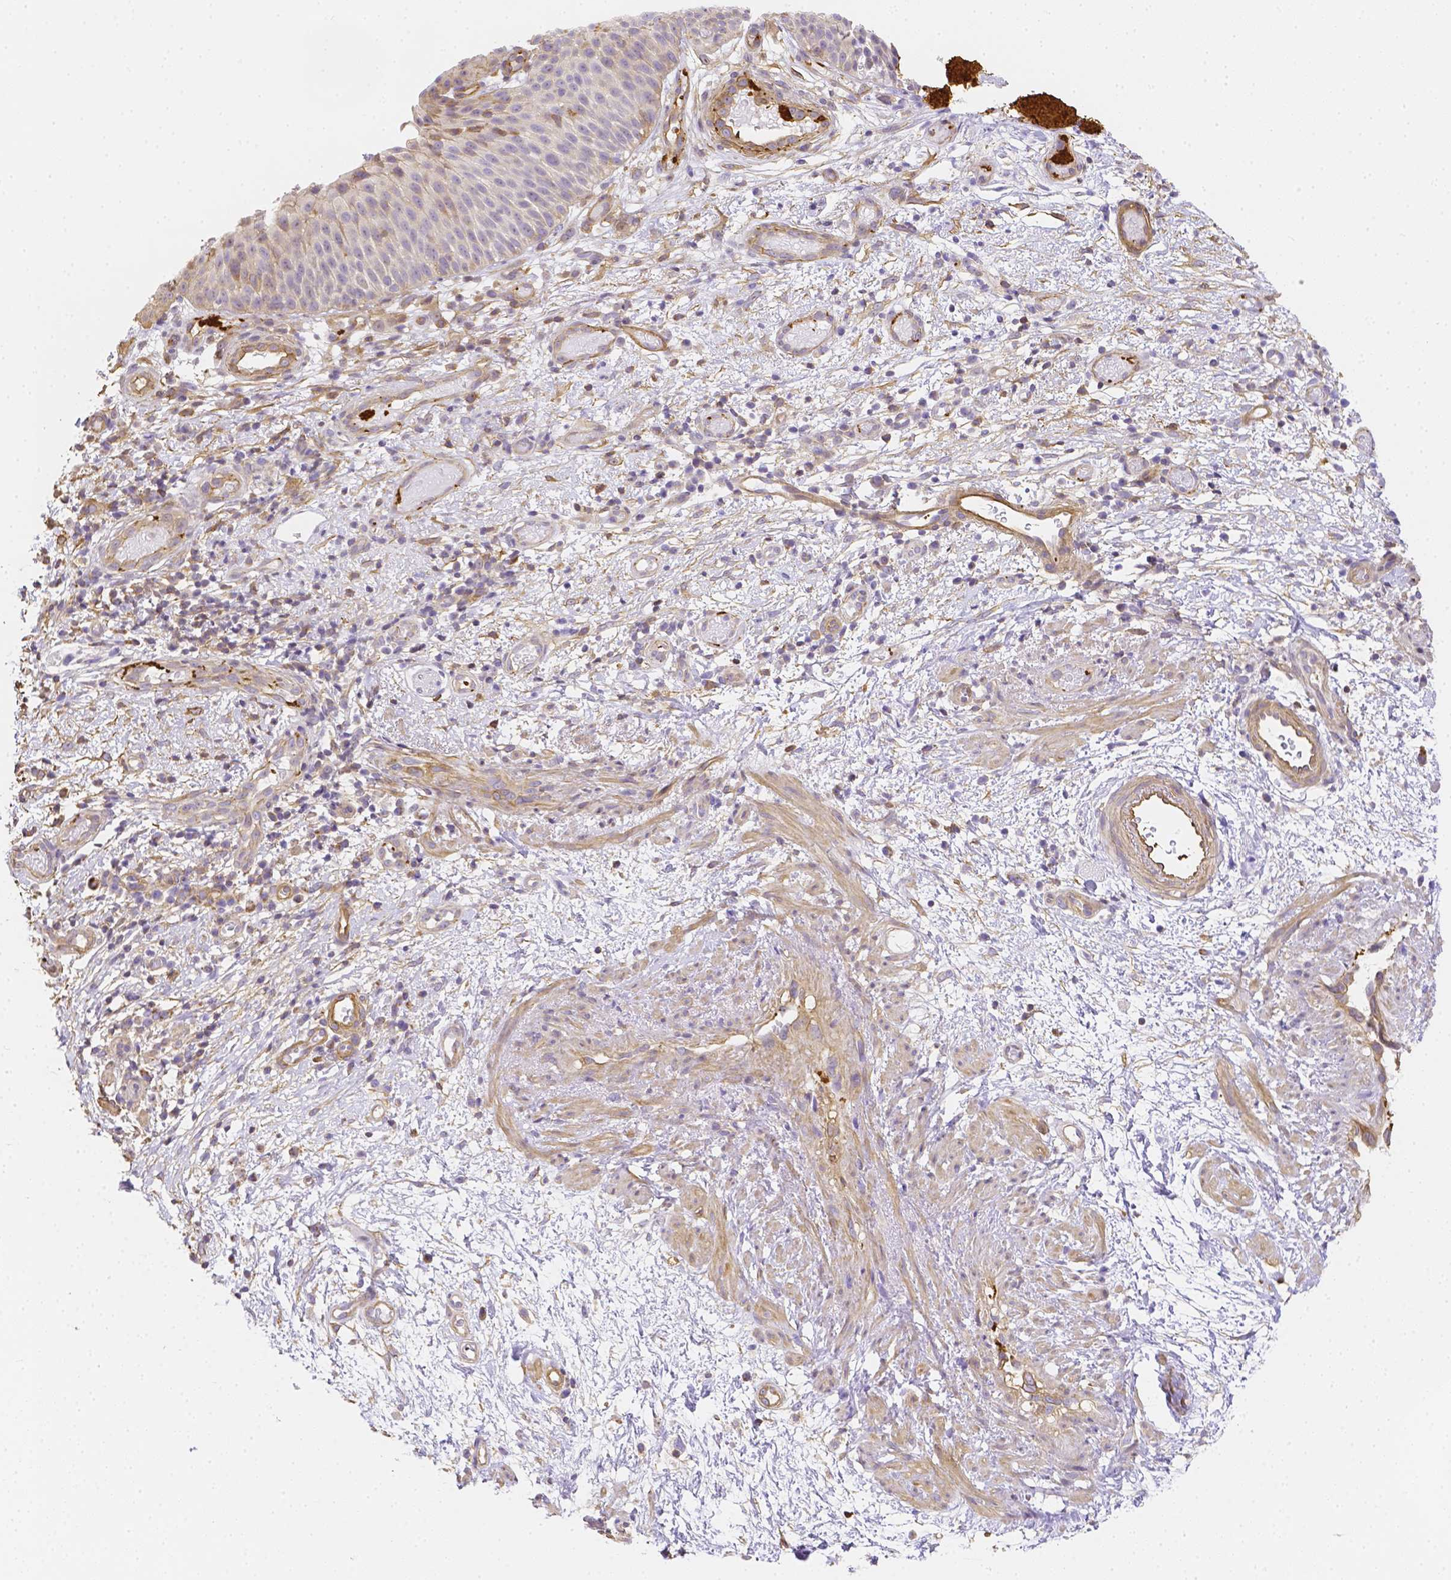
{"staining": {"intensity": "negative", "quantity": "none", "location": "none"}, "tissue": "nasopharynx", "cell_type": "Respiratory epithelial cells", "image_type": "normal", "snomed": [{"axis": "morphology", "description": "Normal tissue, NOS"}, {"axis": "morphology", "description": "Inflammation, NOS"}, {"axis": "topography", "description": "Nasopharynx"}], "caption": "A photomicrograph of nasopharynx stained for a protein shows no brown staining in respiratory epithelial cells. (Stains: DAB immunohistochemistry (IHC) with hematoxylin counter stain, Microscopy: brightfield microscopy at high magnification).", "gene": "ASAH2B", "patient": {"sex": "male", "age": 54}}